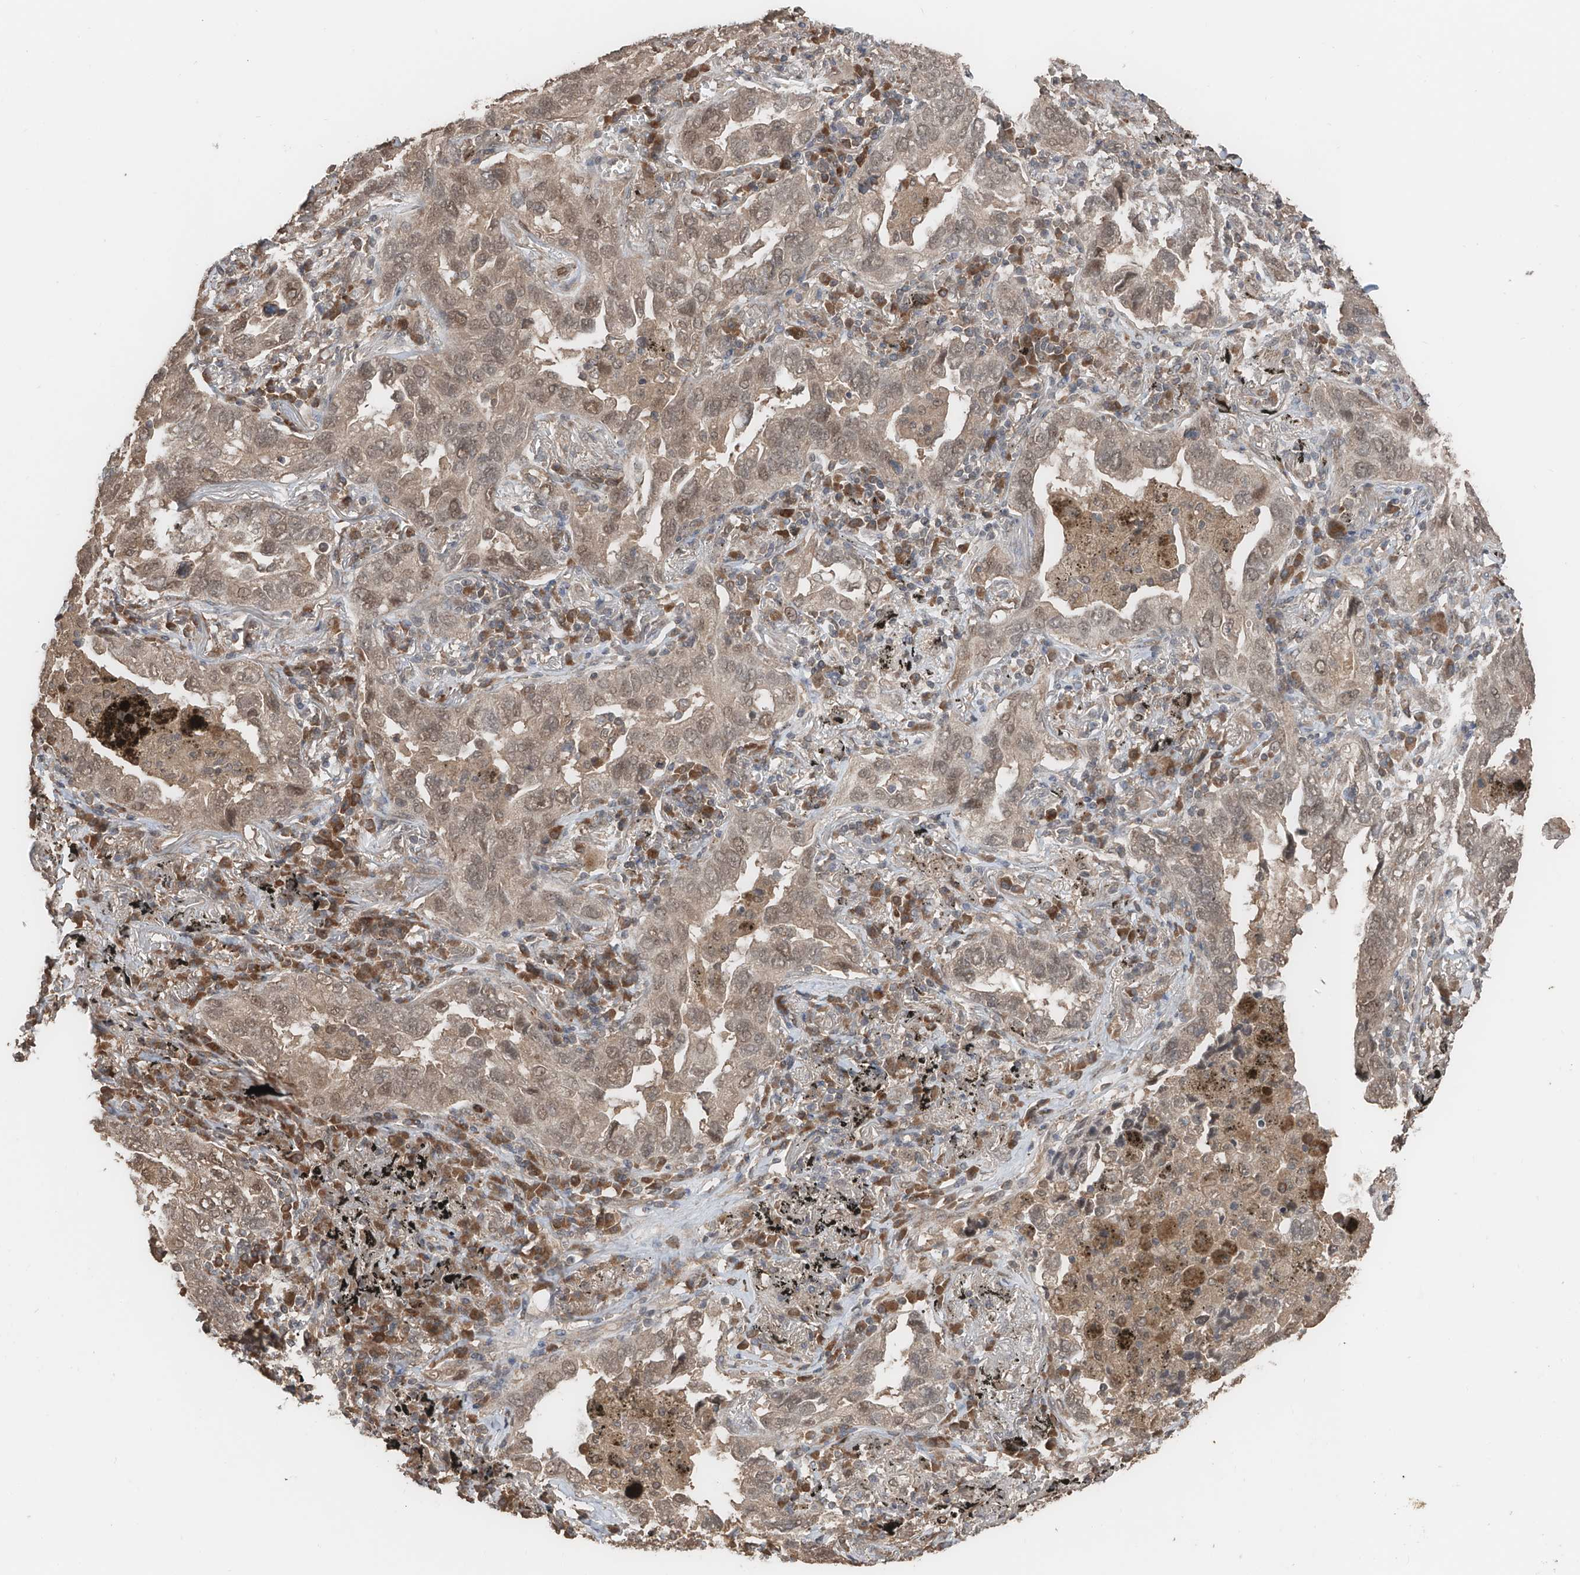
{"staining": {"intensity": "moderate", "quantity": ">75%", "location": "nuclear"}, "tissue": "lung cancer", "cell_type": "Tumor cells", "image_type": "cancer", "snomed": [{"axis": "morphology", "description": "Adenocarcinoma, NOS"}, {"axis": "topography", "description": "Lung"}], "caption": "A high-resolution histopathology image shows IHC staining of adenocarcinoma (lung), which displays moderate nuclear positivity in approximately >75% of tumor cells. (DAB IHC, brown staining for protein, blue staining for nuclei).", "gene": "FAM135A", "patient": {"sex": "male", "age": 65}}